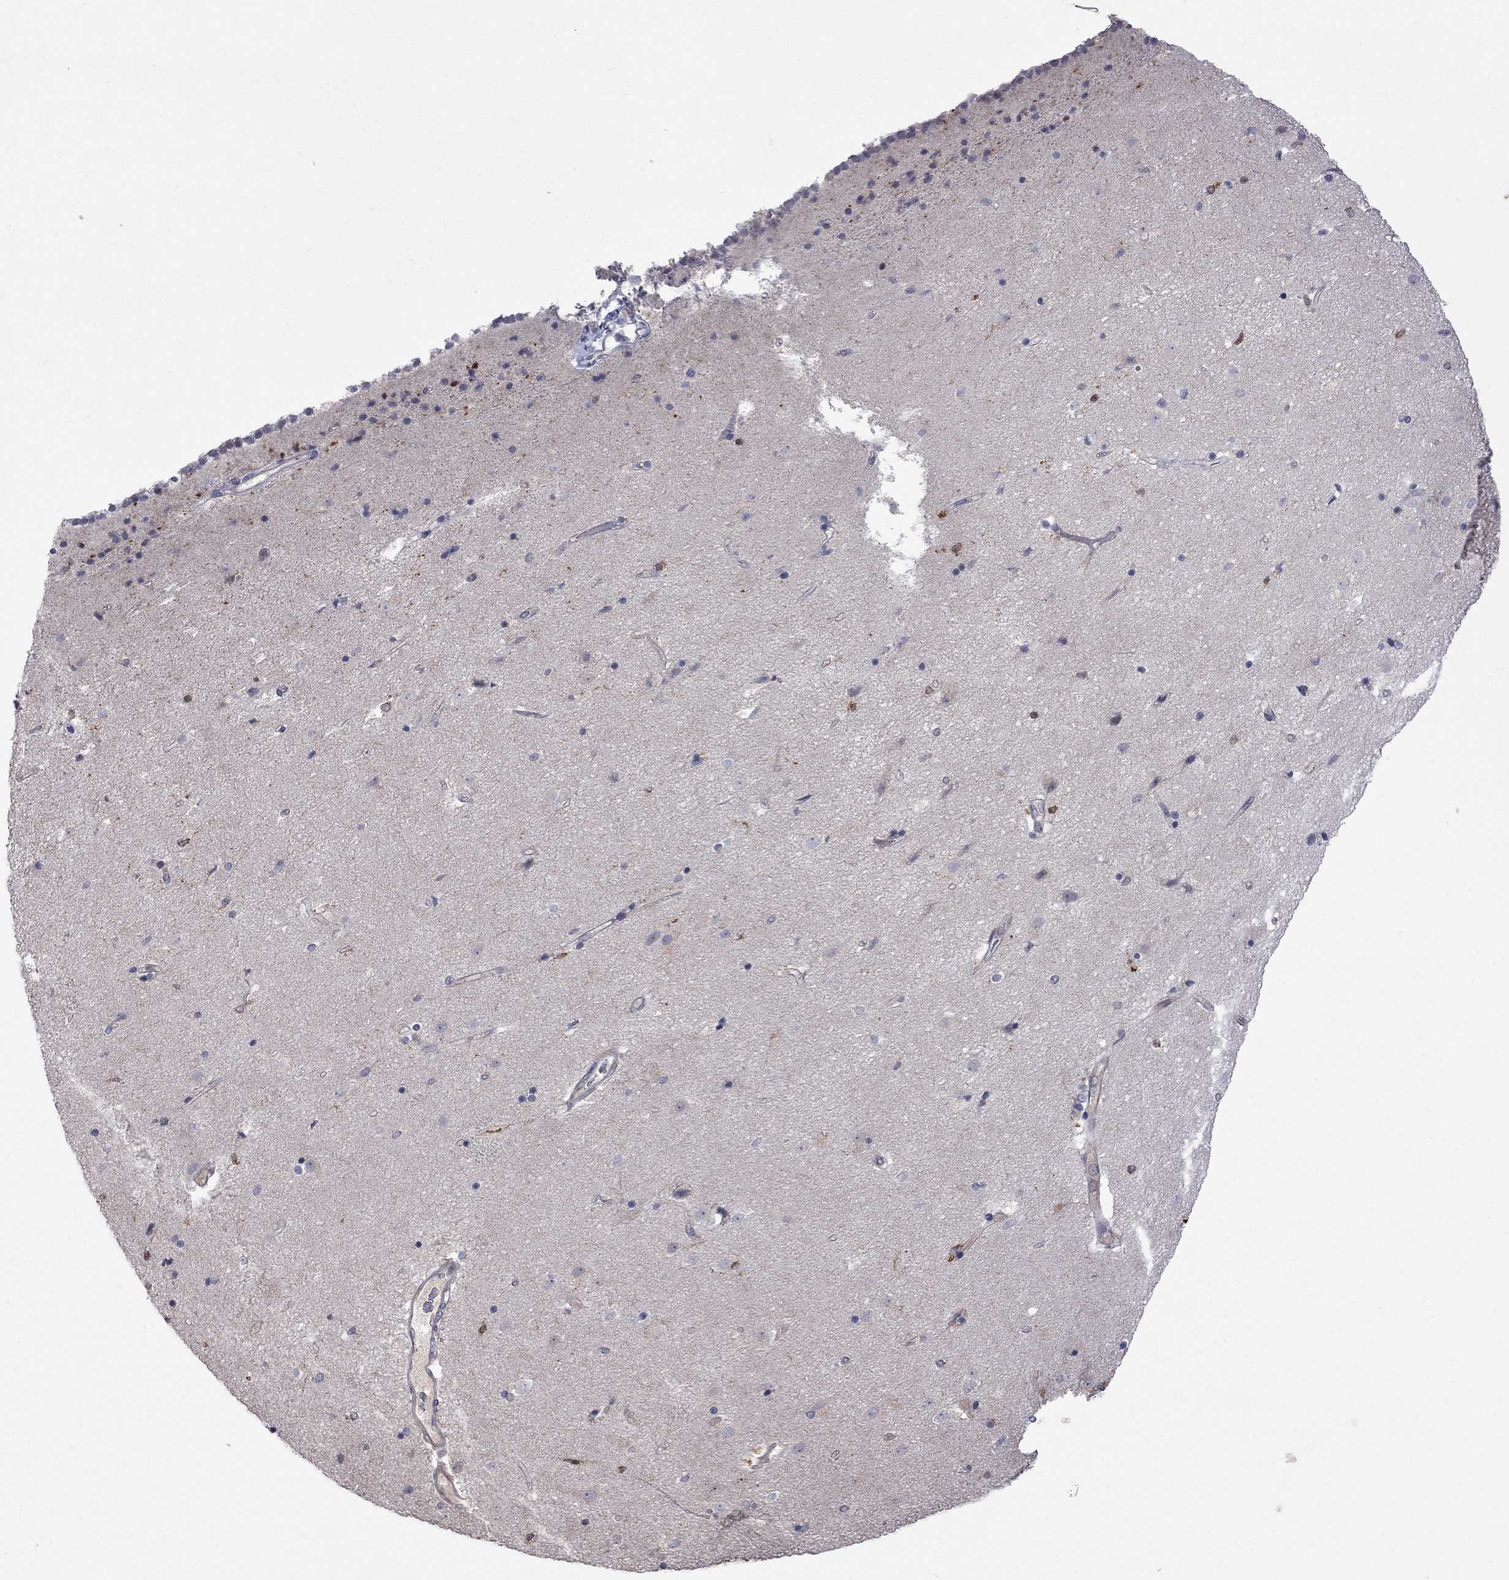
{"staining": {"intensity": "strong", "quantity": "<25%", "location": "cytoplasmic/membranous"}, "tissue": "caudate", "cell_type": "Glial cells", "image_type": "normal", "snomed": [{"axis": "morphology", "description": "Normal tissue, NOS"}, {"axis": "topography", "description": "Lateral ventricle wall"}], "caption": "Benign caudate reveals strong cytoplasmic/membranous positivity in about <25% of glial cells, visualized by immunohistochemistry.", "gene": "ABI3", "patient": {"sex": "female", "age": 71}}